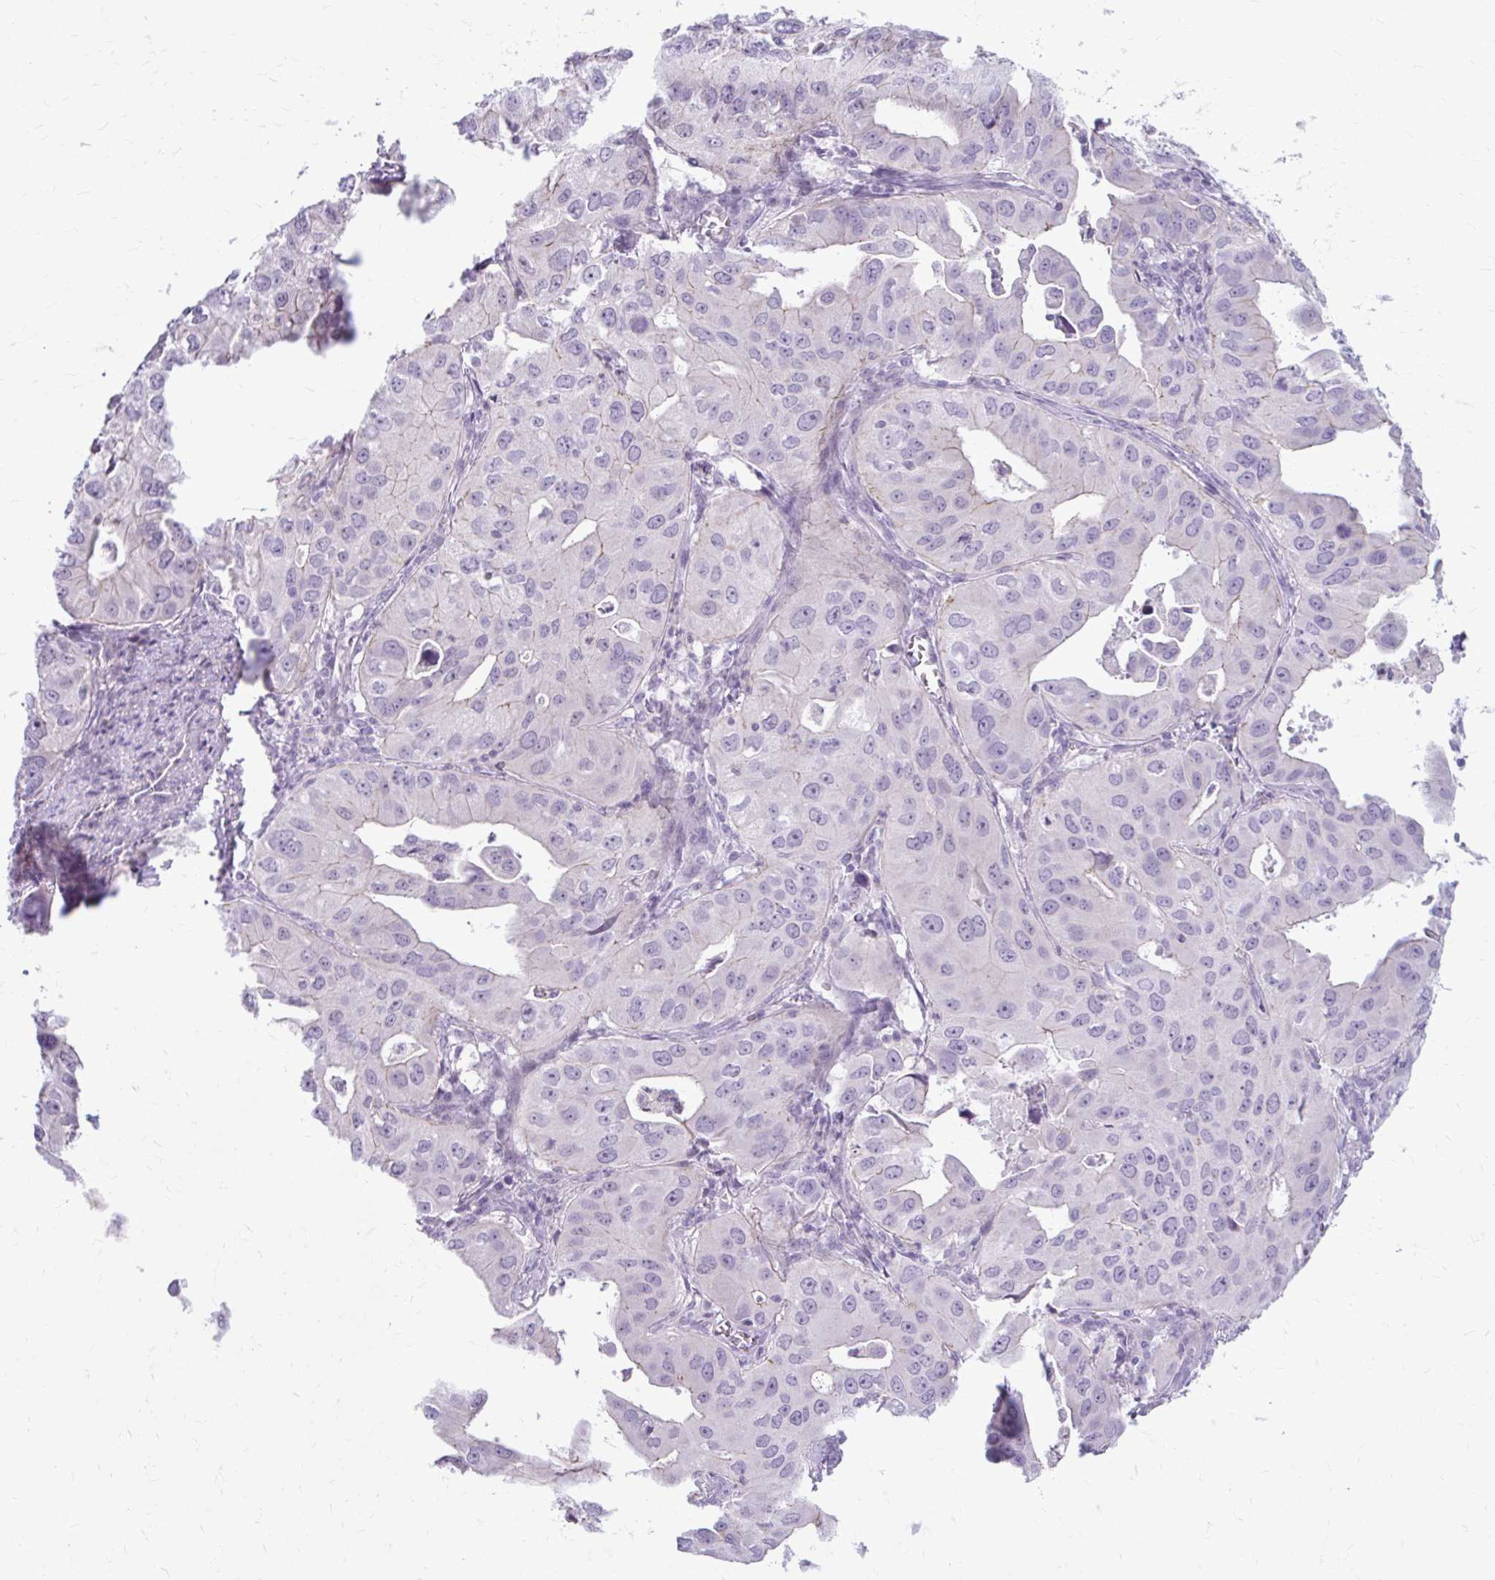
{"staining": {"intensity": "negative", "quantity": "none", "location": "none"}, "tissue": "lung cancer", "cell_type": "Tumor cells", "image_type": "cancer", "snomed": [{"axis": "morphology", "description": "Adenocarcinoma, NOS"}, {"axis": "topography", "description": "Lung"}], "caption": "High power microscopy micrograph of an immunohistochemistry (IHC) histopathology image of lung adenocarcinoma, revealing no significant staining in tumor cells.", "gene": "CHIA", "patient": {"sex": "male", "age": 48}}